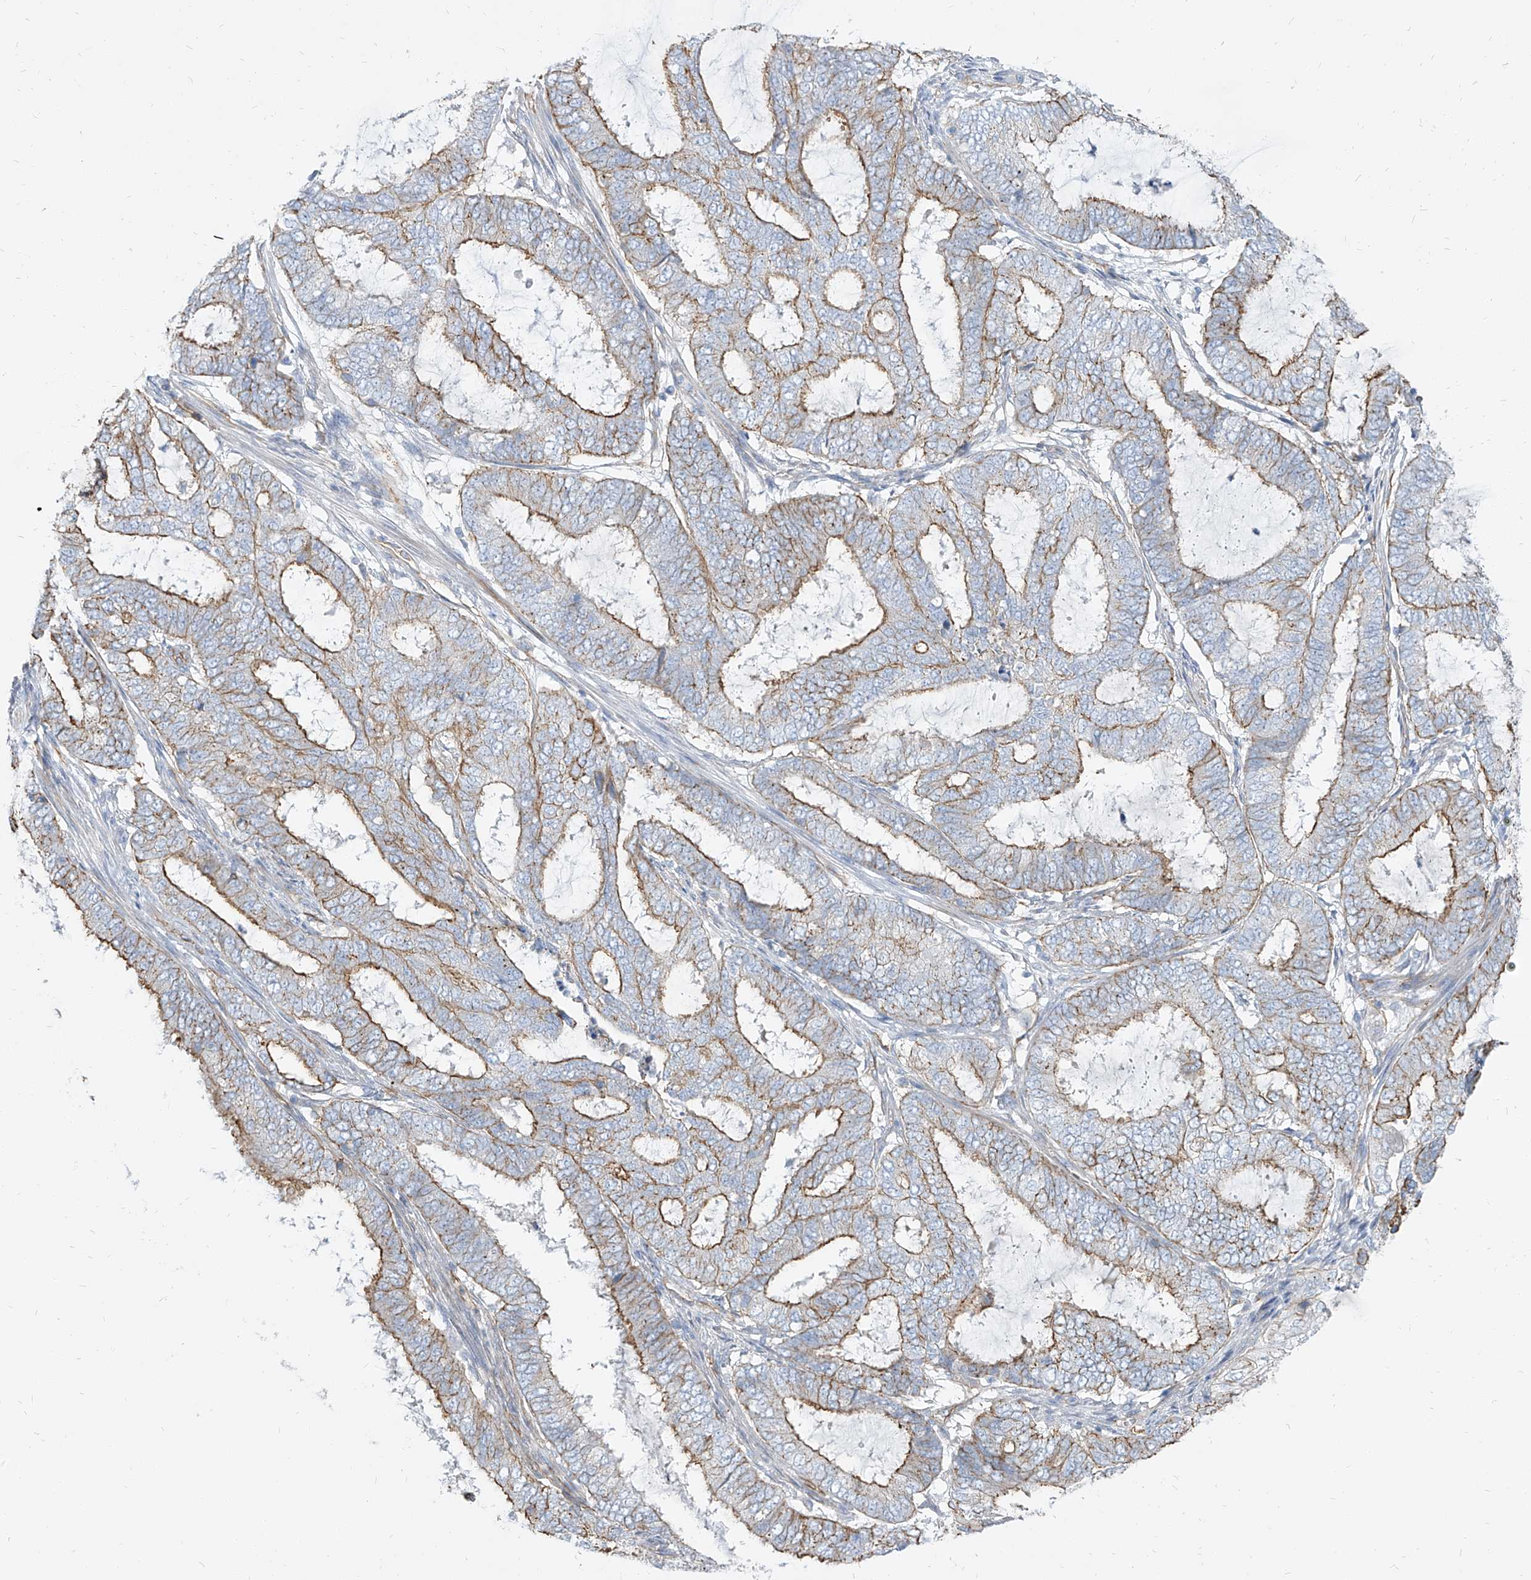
{"staining": {"intensity": "strong", "quantity": "25%-75%", "location": "cytoplasmic/membranous"}, "tissue": "endometrial cancer", "cell_type": "Tumor cells", "image_type": "cancer", "snomed": [{"axis": "morphology", "description": "Adenocarcinoma, NOS"}, {"axis": "topography", "description": "Endometrium"}], "caption": "The photomicrograph demonstrates staining of endometrial cancer (adenocarcinoma), revealing strong cytoplasmic/membranous protein staining (brown color) within tumor cells.", "gene": "TXLNB", "patient": {"sex": "female", "age": 51}}